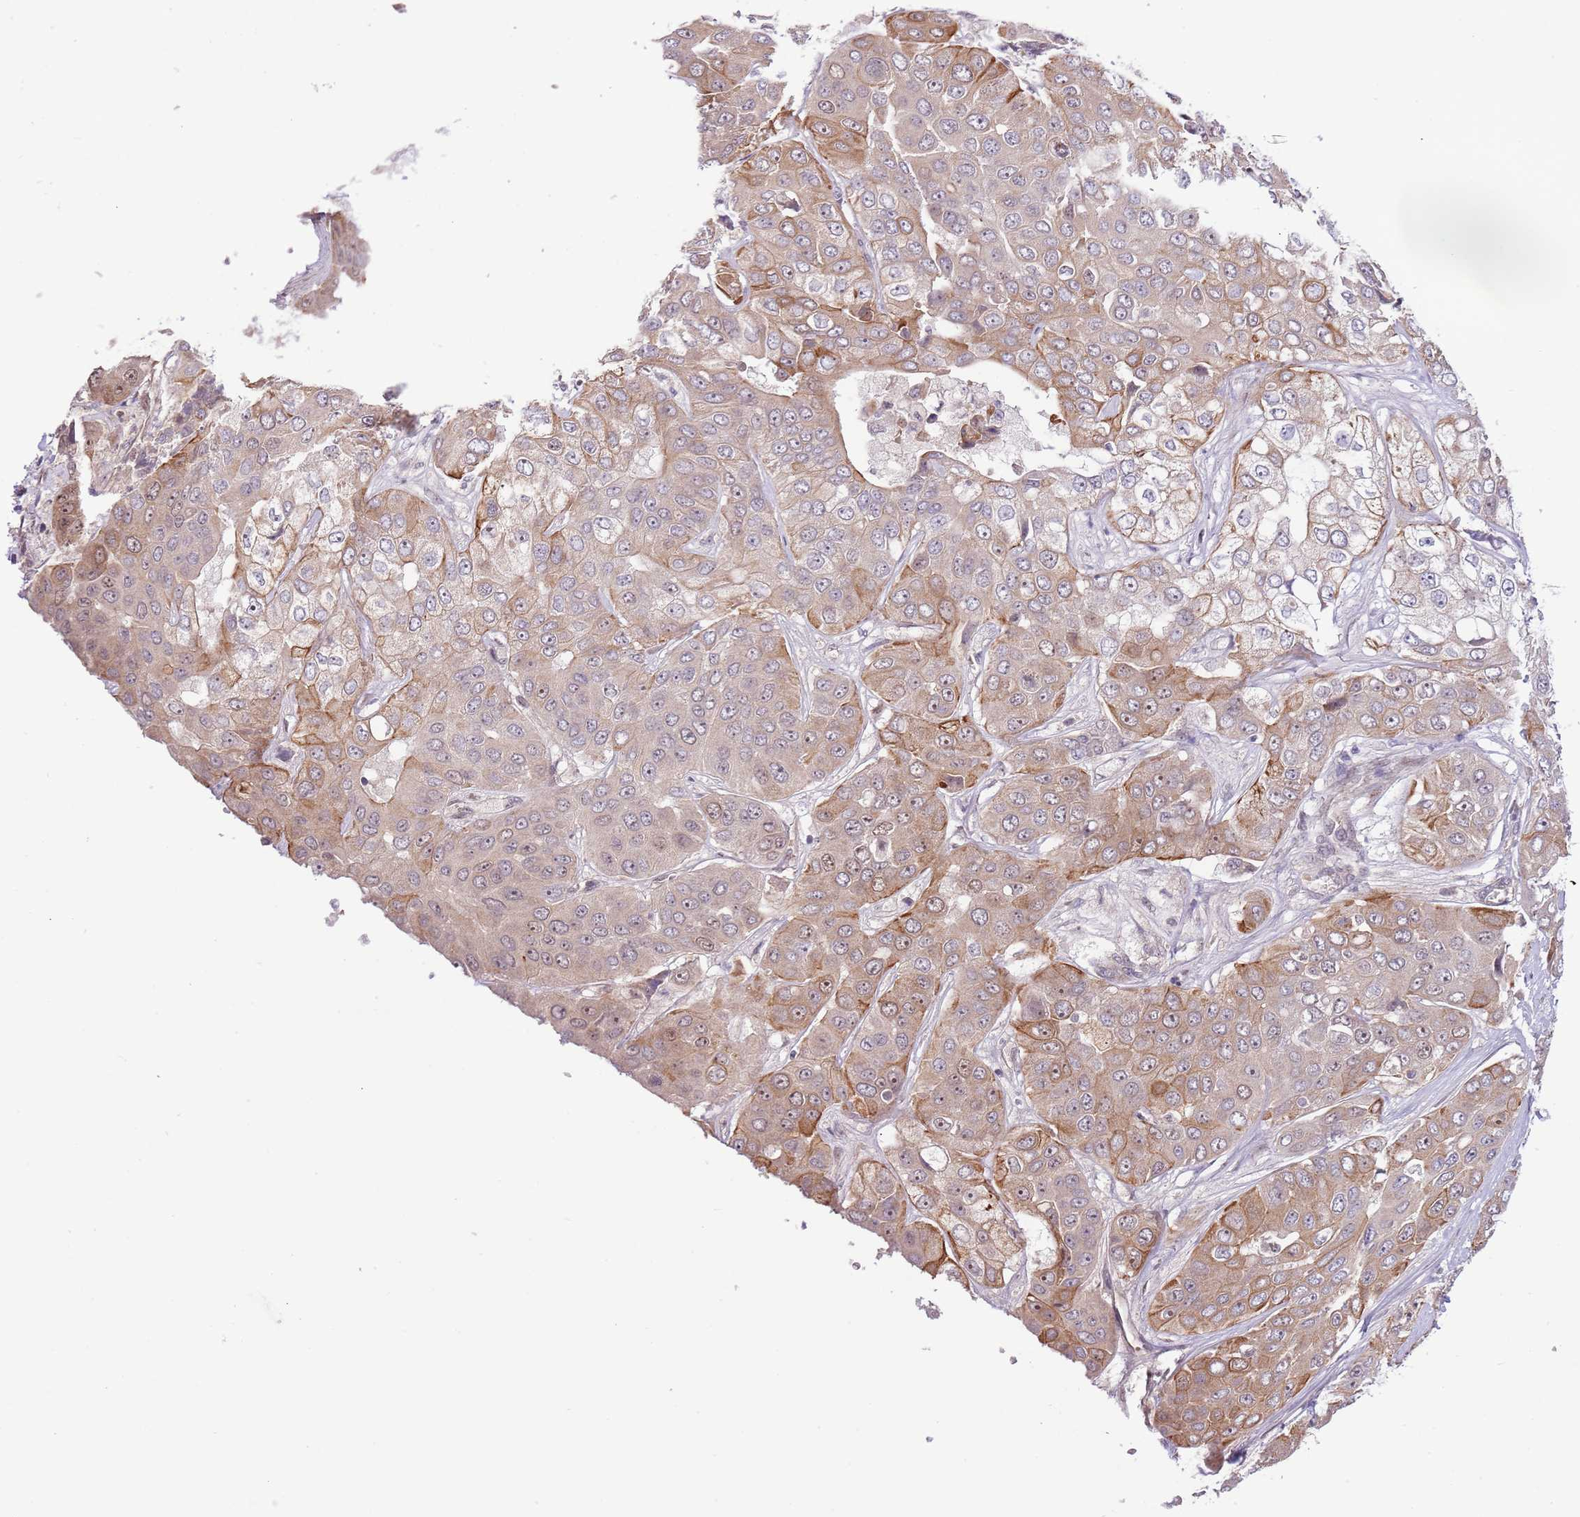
{"staining": {"intensity": "moderate", "quantity": "25%-75%", "location": "cytoplasmic/membranous,nuclear"}, "tissue": "liver cancer", "cell_type": "Tumor cells", "image_type": "cancer", "snomed": [{"axis": "morphology", "description": "Cholangiocarcinoma"}, {"axis": "topography", "description": "Liver"}], "caption": "Human liver cholangiocarcinoma stained with a brown dye displays moderate cytoplasmic/membranous and nuclear positive expression in approximately 25%-75% of tumor cells.", "gene": "CHD1", "patient": {"sex": "female", "age": 52}}